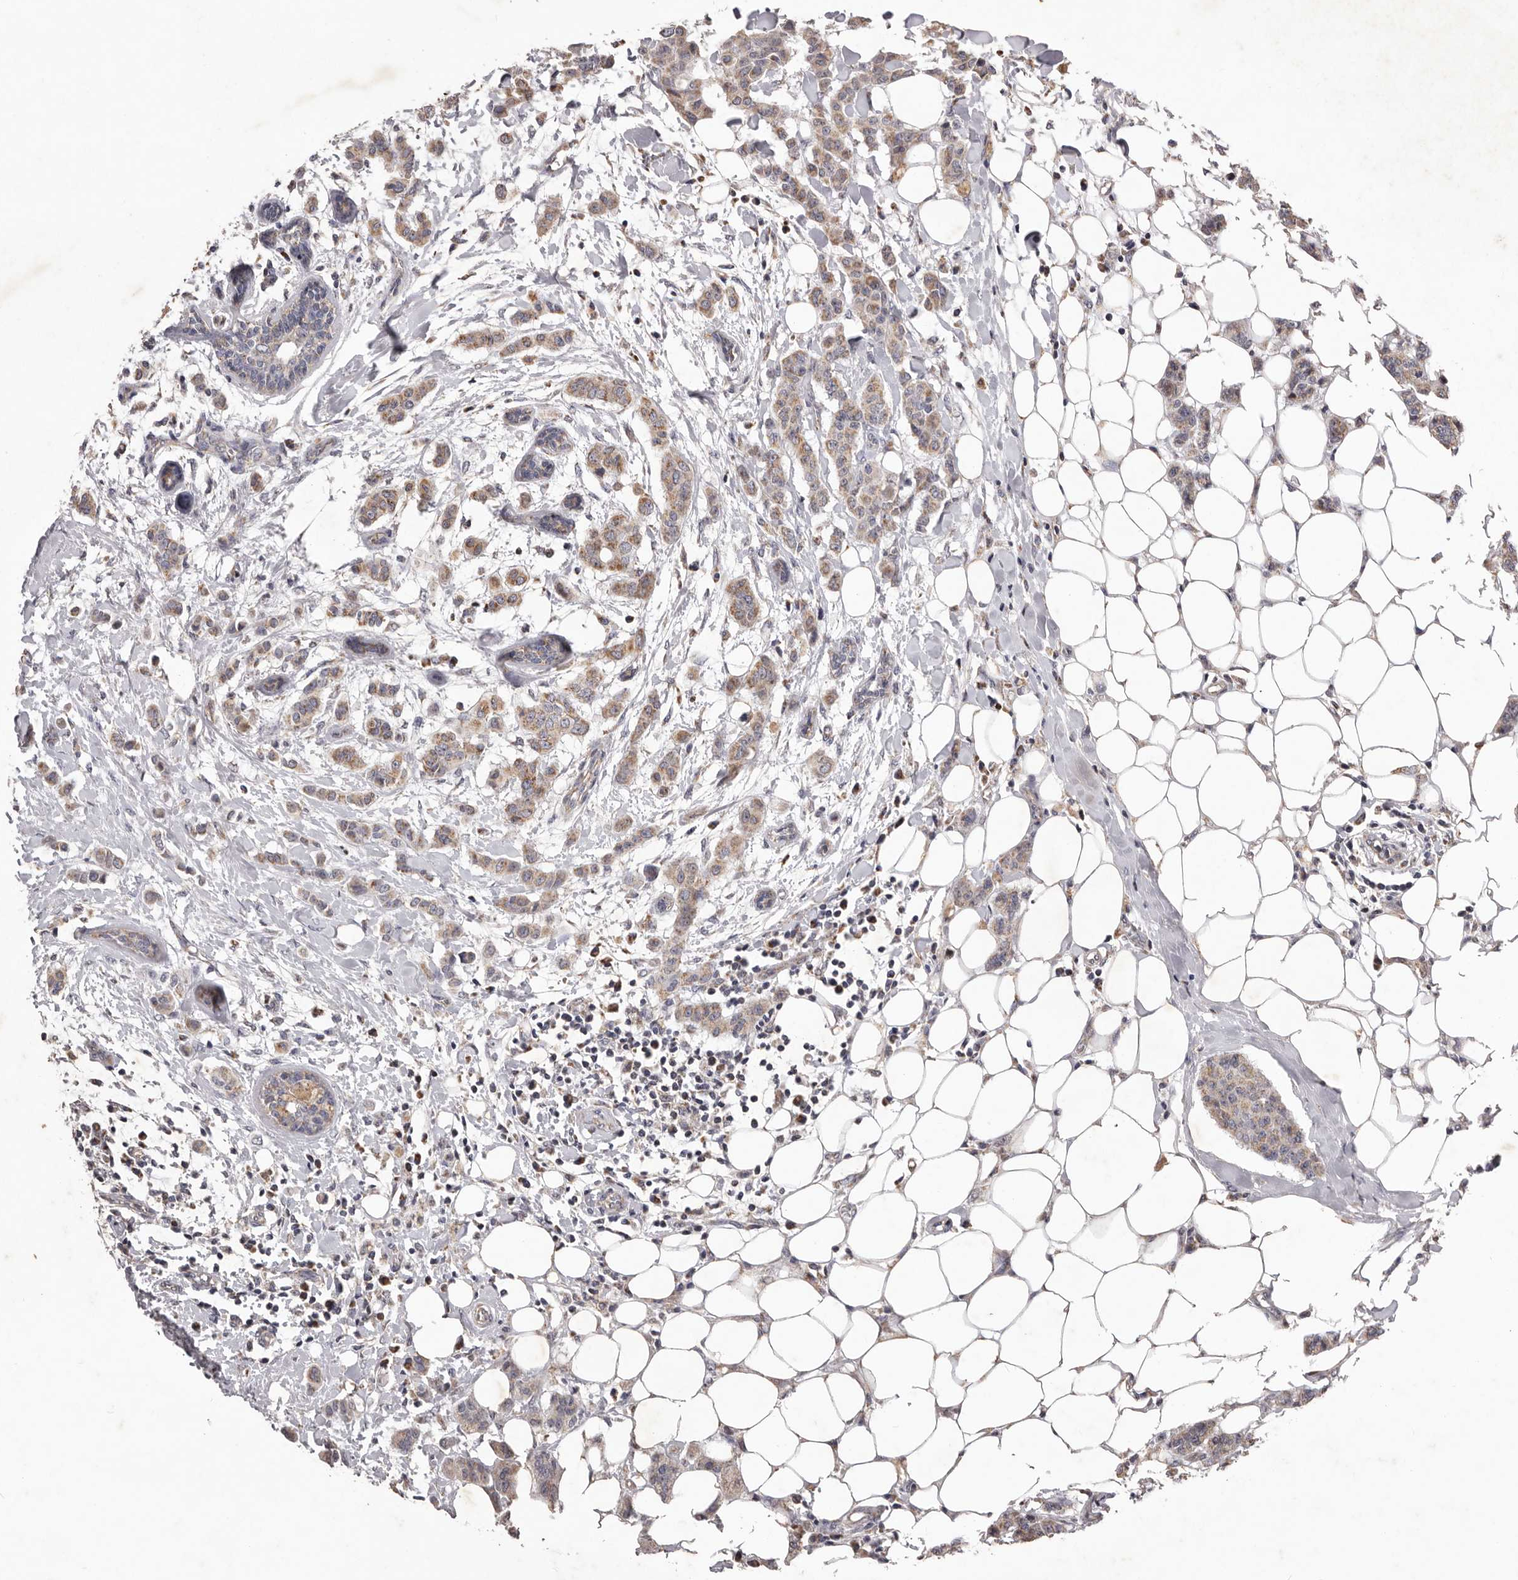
{"staining": {"intensity": "weak", "quantity": ">75%", "location": "cytoplasmic/membranous"}, "tissue": "breast cancer", "cell_type": "Tumor cells", "image_type": "cancer", "snomed": [{"axis": "morphology", "description": "Duct carcinoma"}, {"axis": "topography", "description": "Breast"}], "caption": "Approximately >75% of tumor cells in invasive ductal carcinoma (breast) demonstrate weak cytoplasmic/membranous protein positivity as visualized by brown immunohistochemical staining.", "gene": "CXCL14", "patient": {"sex": "female", "age": 40}}